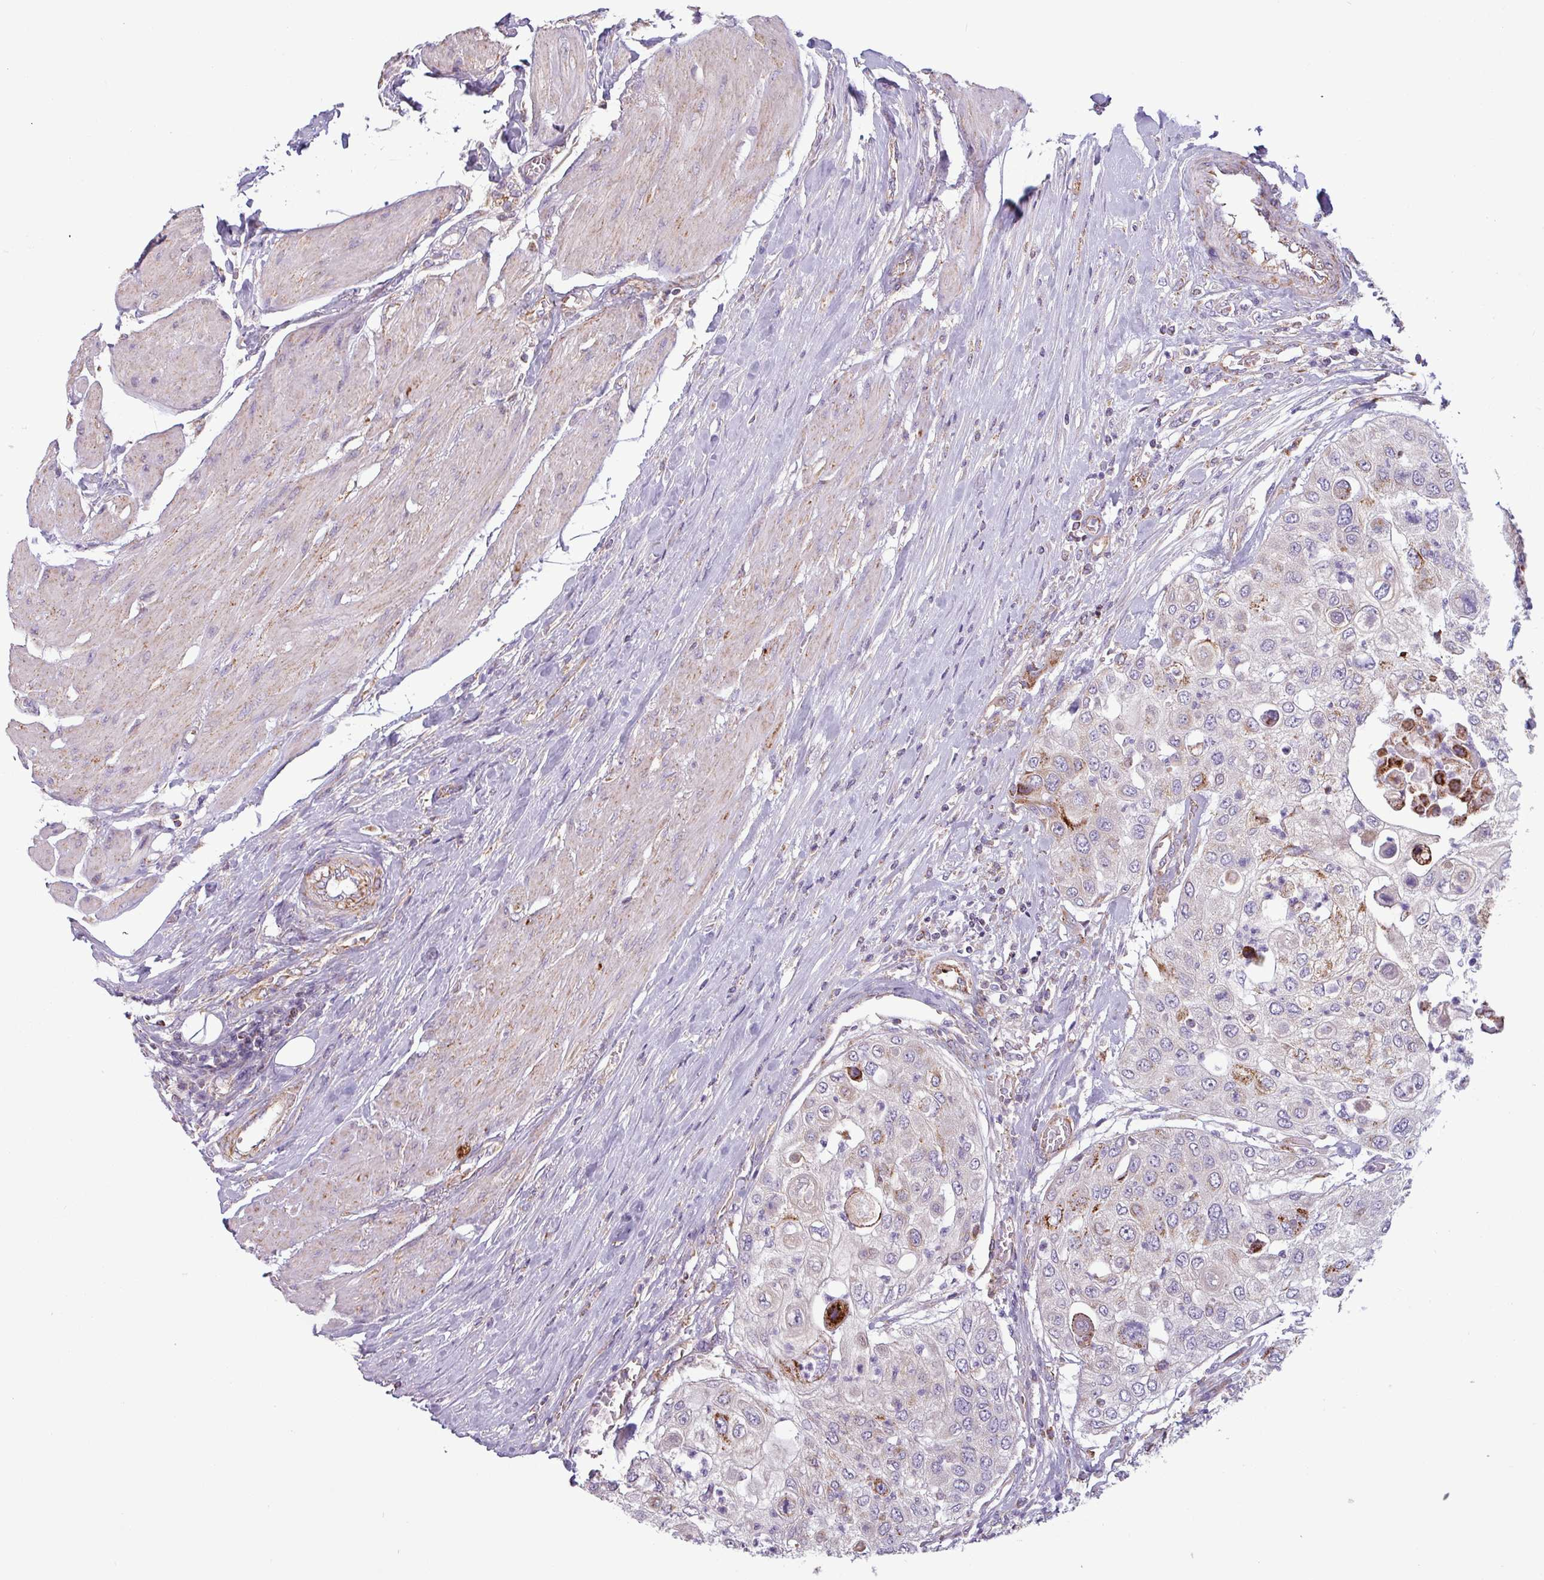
{"staining": {"intensity": "weak", "quantity": "<25%", "location": "cytoplasmic/membranous"}, "tissue": "urothelial cancer", "cell_type": "Tumor cells", "image_type": "cancer", "snomed": [{"axis": "morphology", "description": "Urothelial carcinoma, High grade"}, {"axis": "topography", "description": "Urinary bladder"}], "caption": "Immunohistochemistry (IHC) histopathology image of human urothelial cancer stained for a protein (brown), which exhibits no expression in tumor cells. (Stains: DAB immunohistochemistry with hematoxylin counter stain, Microscopy: brightfield microscopy at high magnification).", "gene": "CAMK1", "patient": {"sex": "female", "age": 79}}